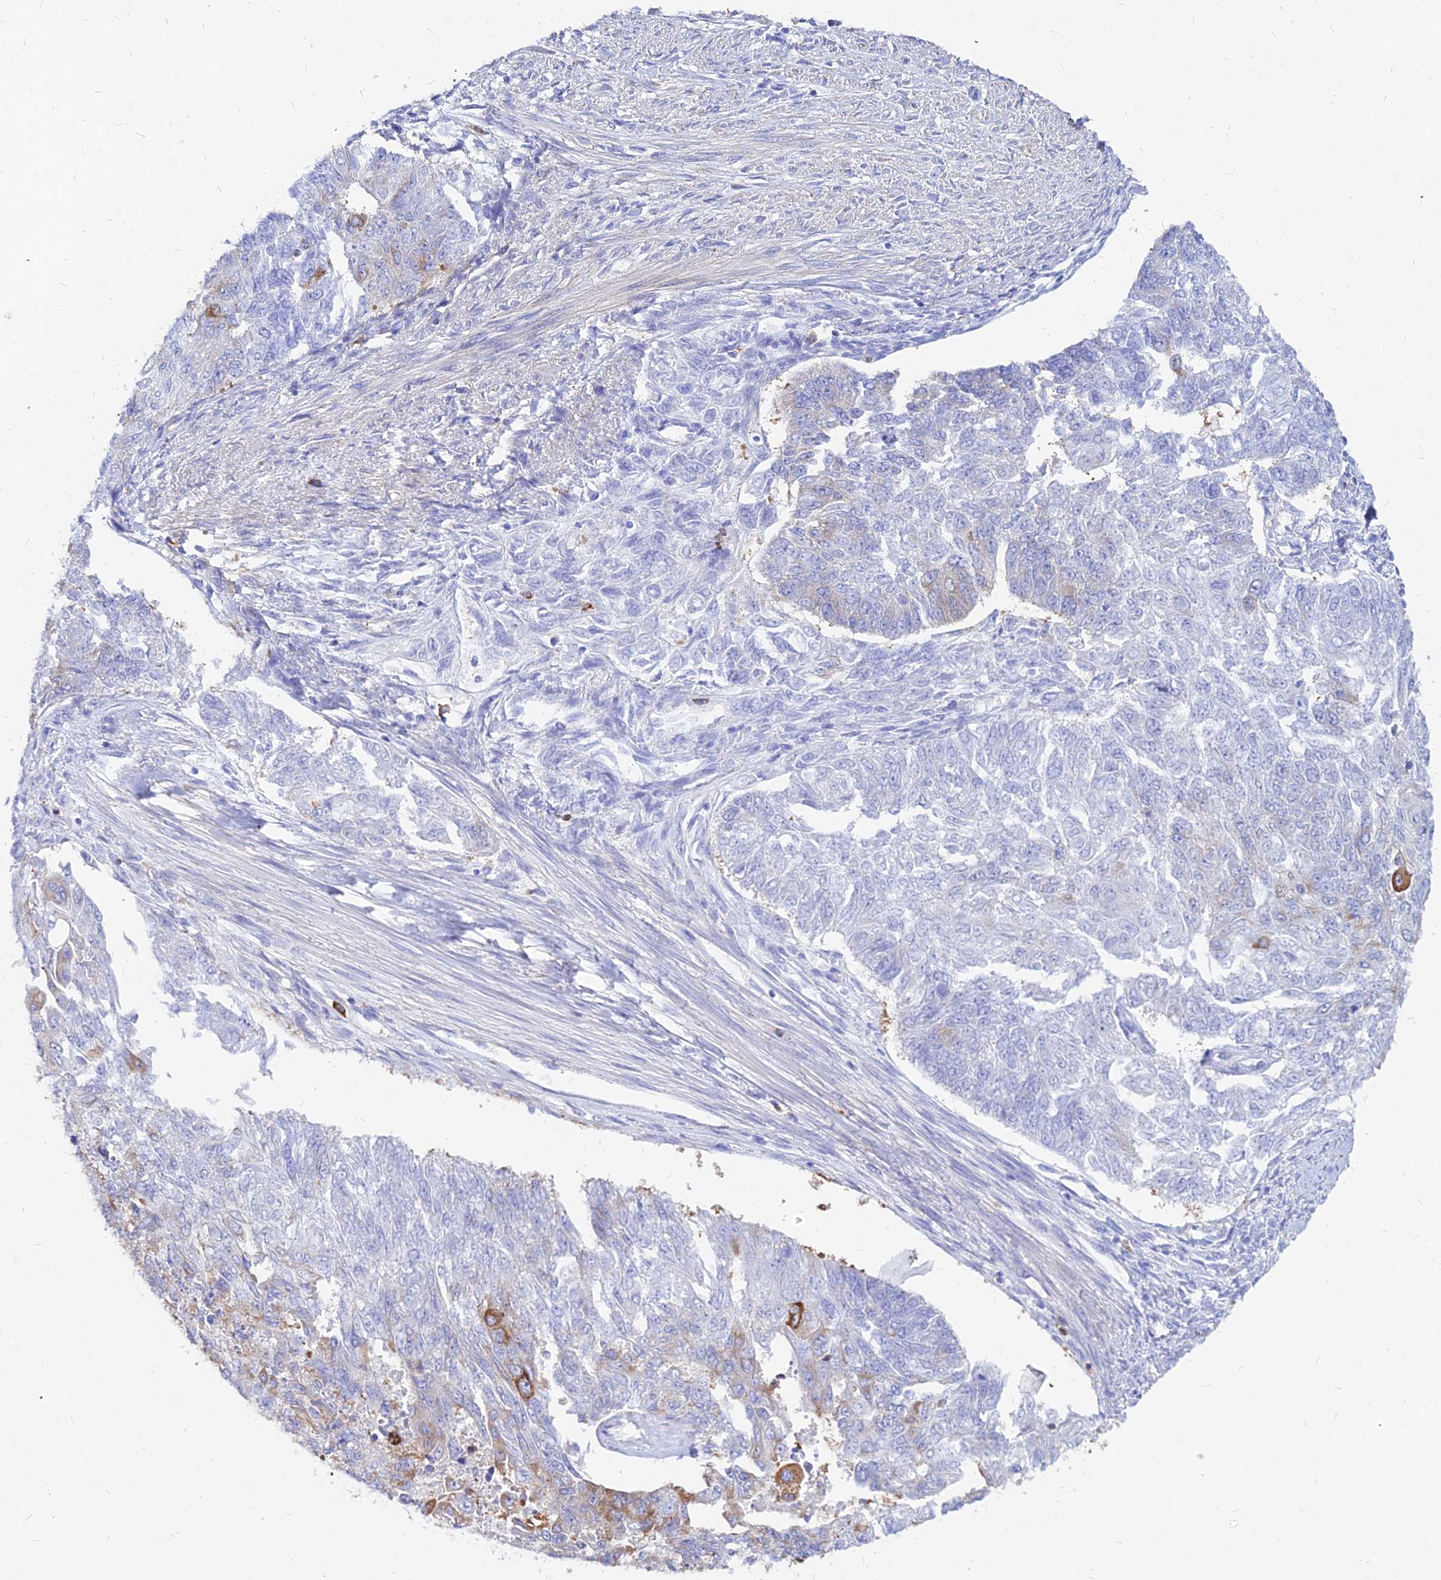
{"staining": {"intensity": "strong", "quantity": "<25%", "location": "cytoplasmic/membranous"}, "tissue": "endometrial cancer", "cell_type": "Tumor cells", "image_type": "cancer", "snomed": [{"axis": "morphology", "description": "Adenocarcinoma, NOS"}, {"axis": "topography", "description": "Endometrium"}], "caption": "Protein staining of endometrial adenocarcinoma tissue exhibits strong cytoplasmic/membranous expression in about <25% of tumor cells. (brown staining indicates protein expression, while blue staining denotes nuclei).", "gene": "AGTRAP", "patient": {"sex": "female", "age": 32}}